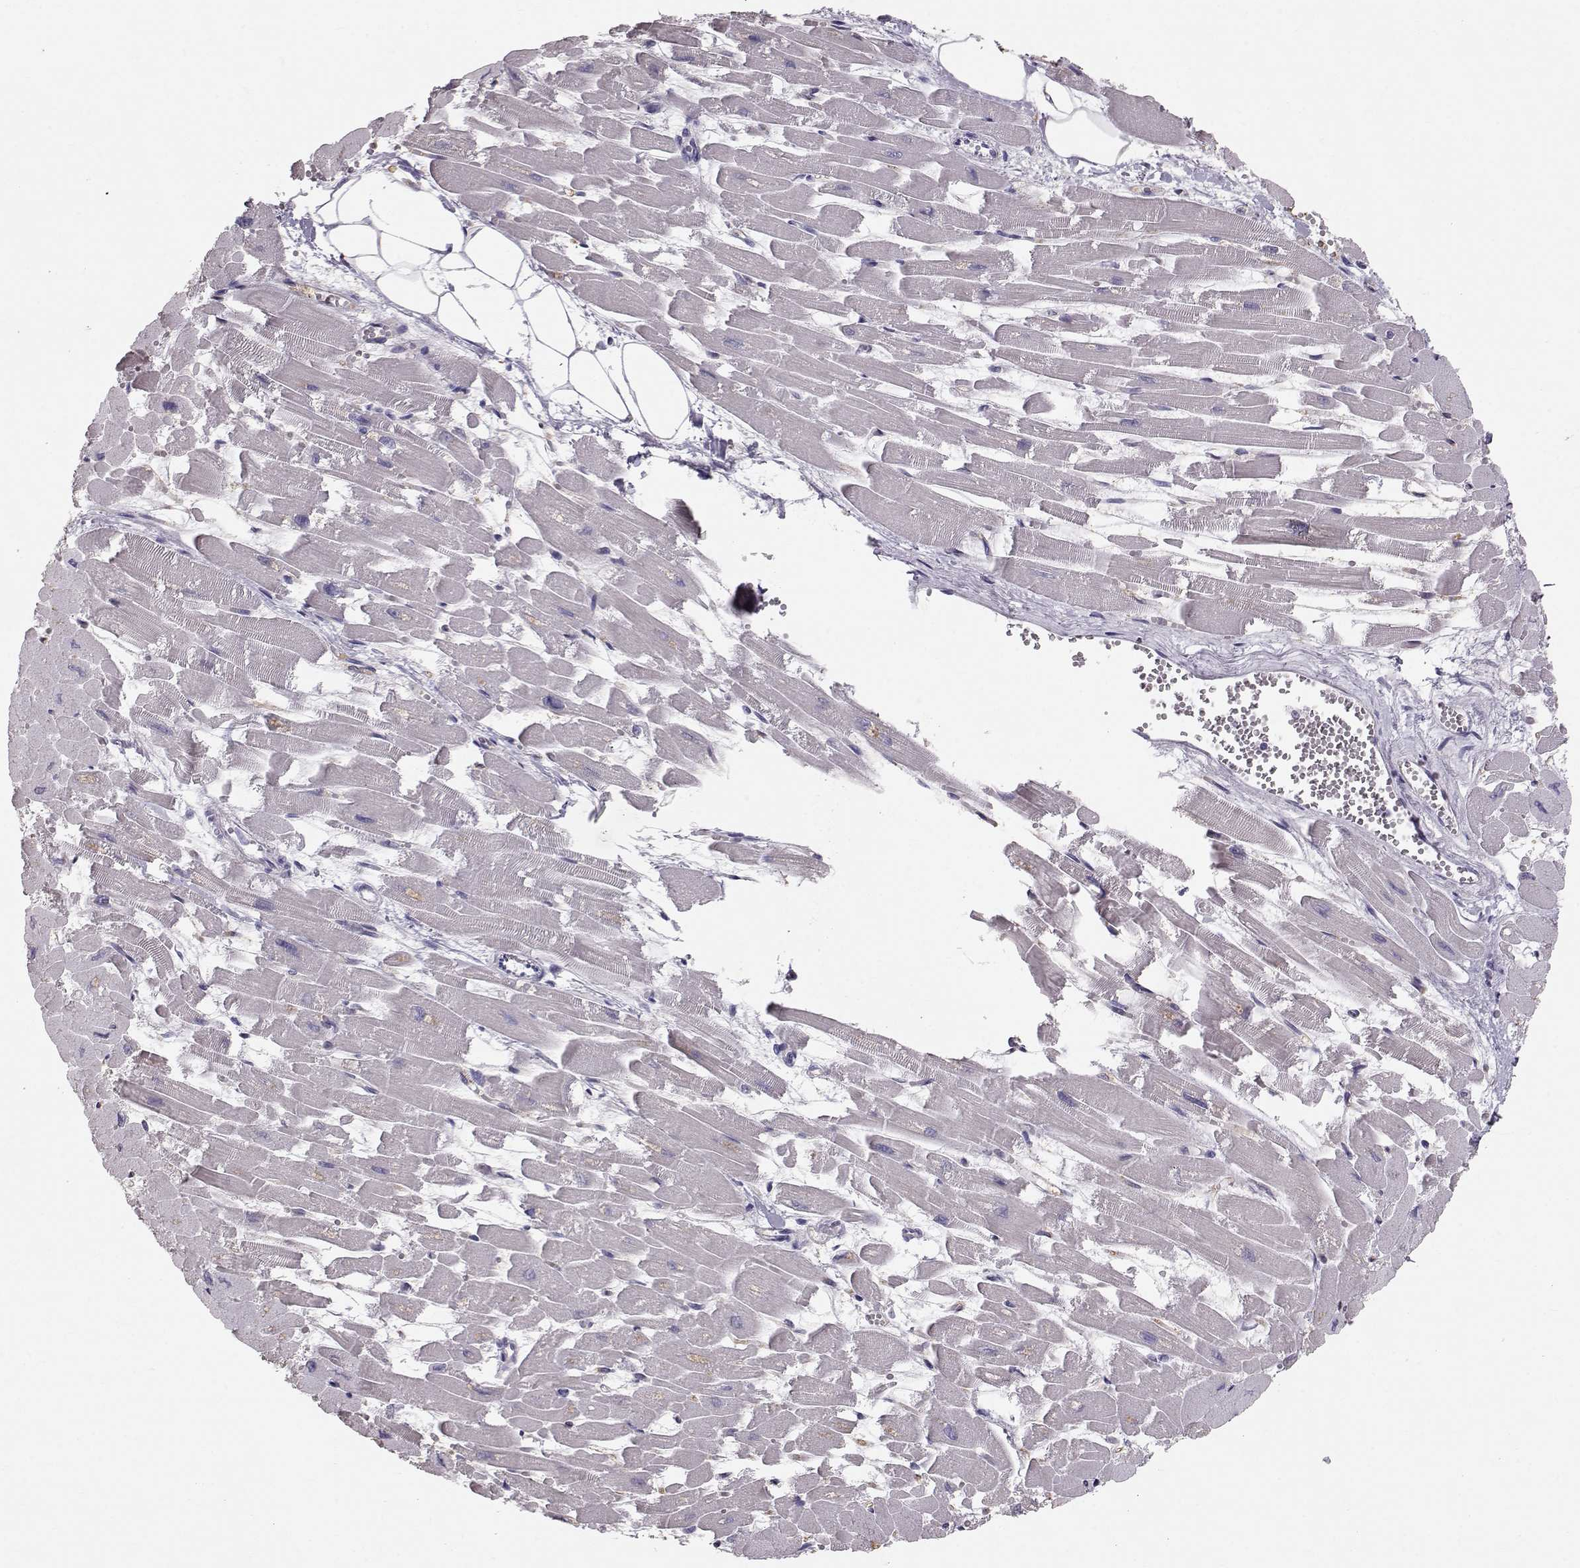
{"staining": {"intensity": "negative", "quantity": "none", "location": "none"}, "tissue": "heart muscle", "cell_type": "Cardiomyocytes", "image_type": "normal", "snomed": [{"axis": "morphology", "description": "Normal tissue, NOS"}, {"axis": "topography", "description": "Heart"}], "caption": "Immunohistochemistry (IHC) histopathology image of unremarkable heart muscle stained for a protein (brown), which demonstrates no positivity in cardiomyocytes.", "gene": "POU1F1", "patient": {"sex": "female", "age": 52}}